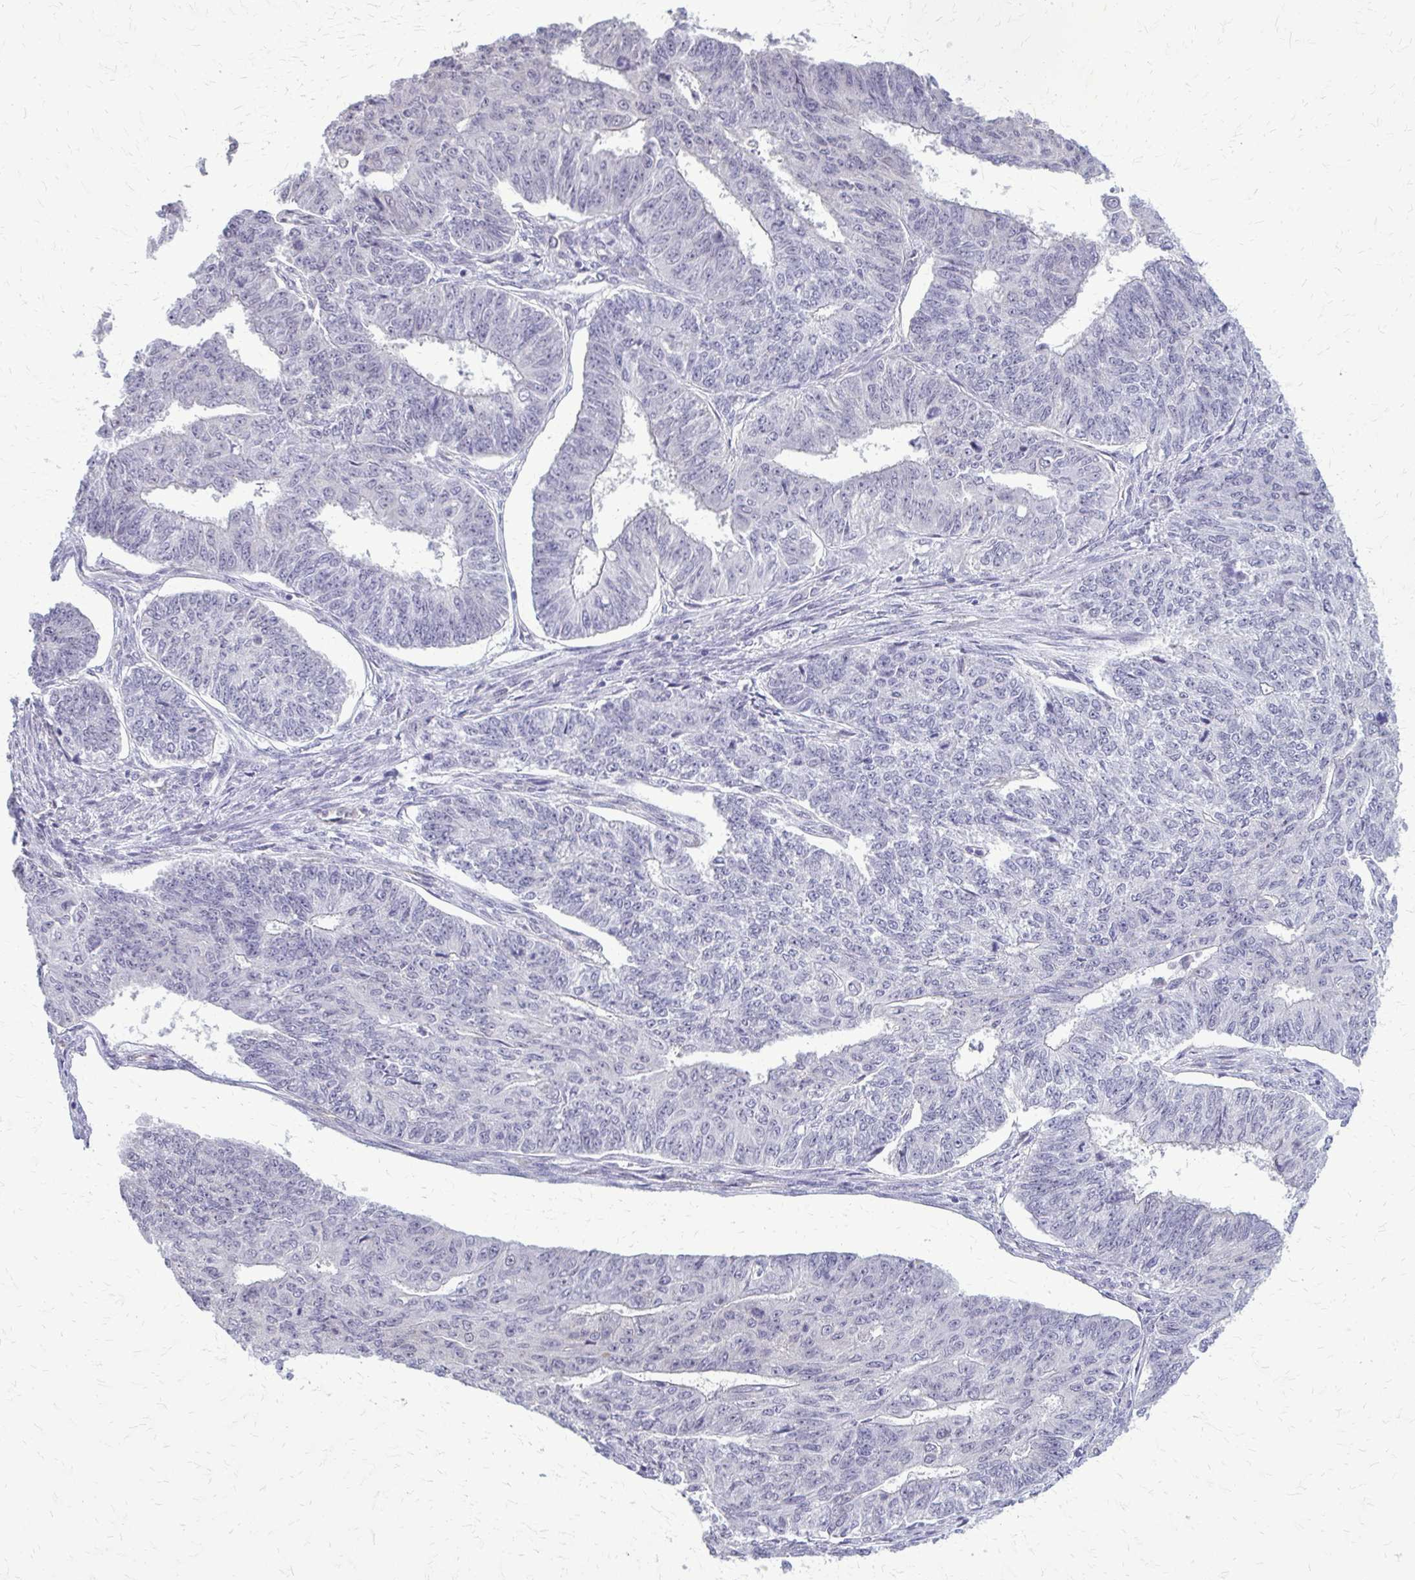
{"staining": {"intensity": "negative", "quantity": "none", "location": "none"}, "tissue": "endometrial cancer", "cell_type": "Tumor cells", "image_type": "cancer", "snomed": [{"axis": "morphology", "description": "Adenocarcinoma, NOS"}, {"axis": "topography", "description": "Endometrium"}], "caption": "Protein analysis of endometrial cancer (adenocarcinoma) displays no significant positivity in tumor cells.", "gene": "PLCB1", "patient": {"sex": "female", "age": 32}}